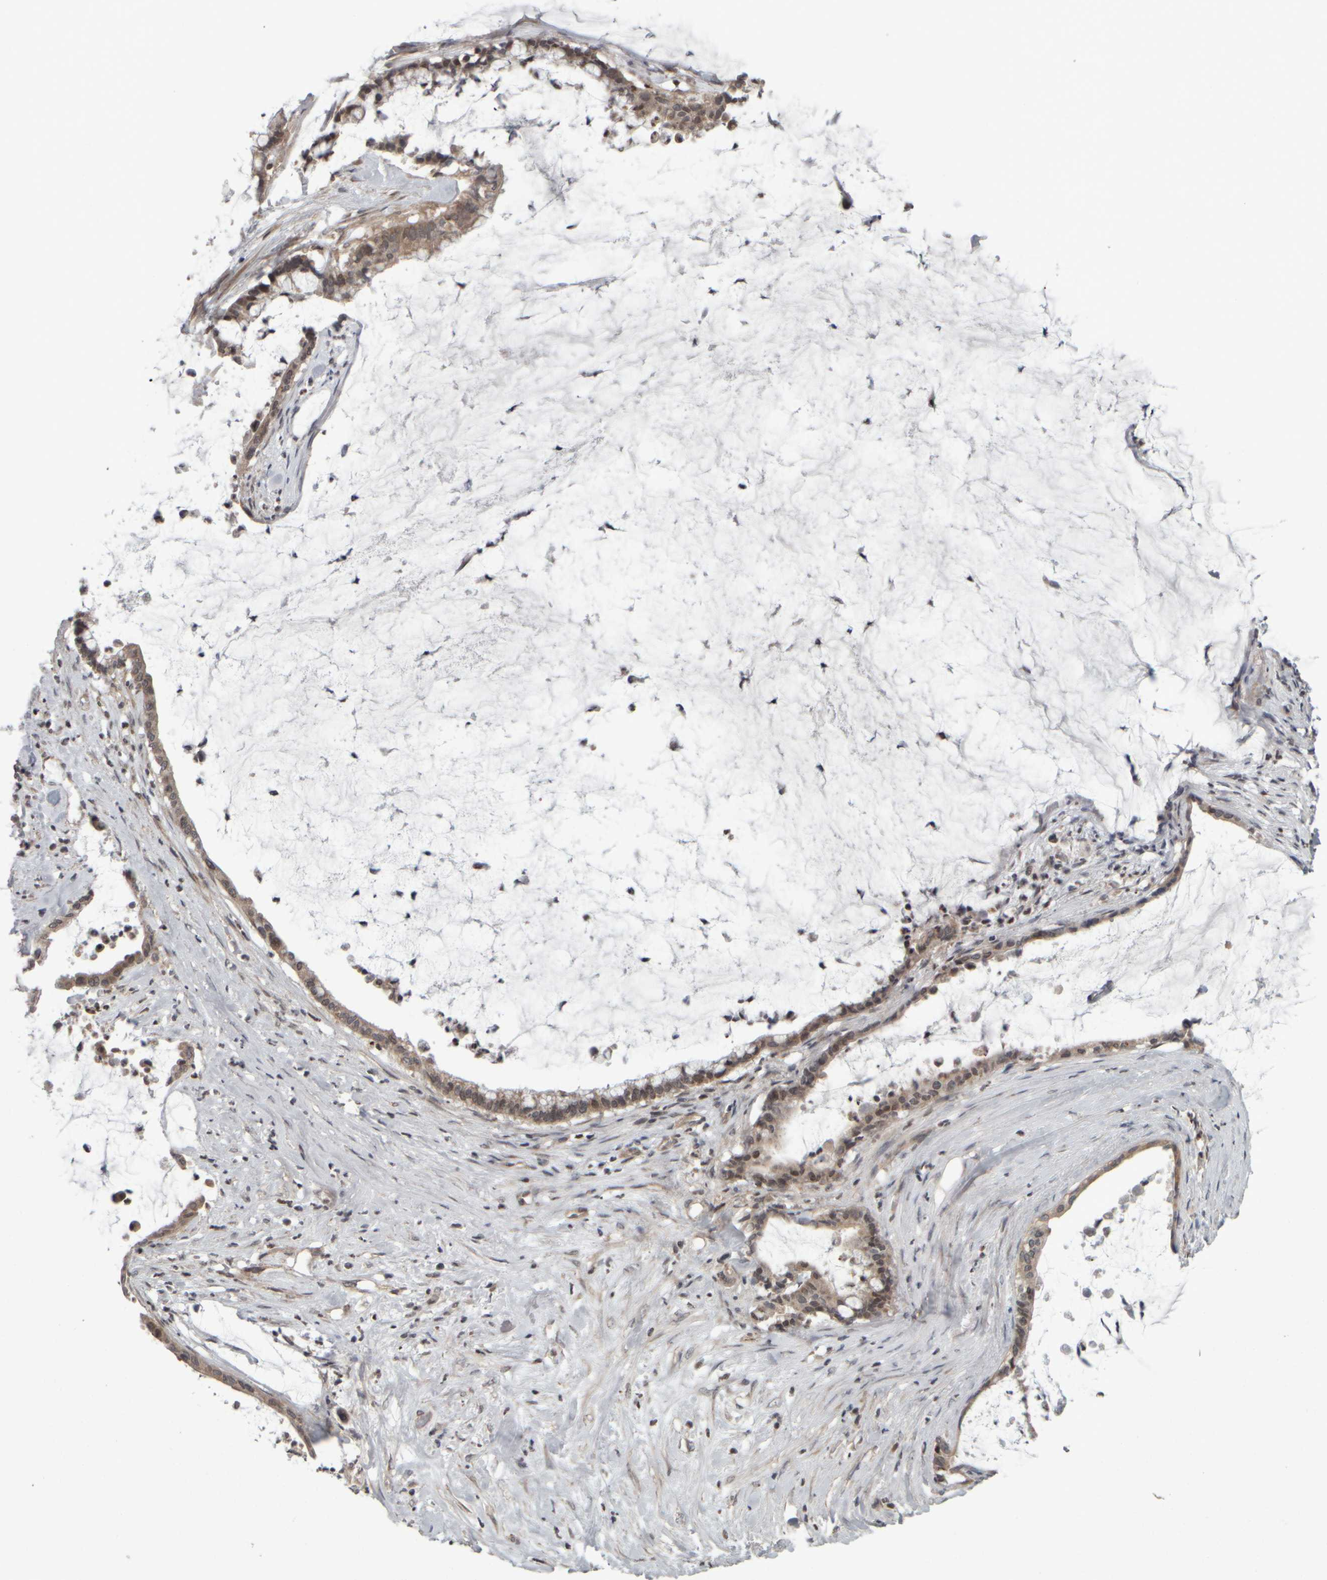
{"staining": {"intensity": "moderate", "quantity": ">75%", "location": "cytoplasmic/membranous"}, "tissue": "pancreatic cancer", "cell_type": "Tumor cells", "image_type": "cancer", "snomed": [{"axis": "morphology", "description": "Adenocarcinoma, NOS"}, {"axis": "topography", "description": "Pancreas"}], "caption": "Pancreatic adenocarcinoma was stained to show a protein in brown. There is medium levels of moderate cytoplasmic/membranous expression in about >75% of tumor cells.", "gene": "CWC27", "patient": {"sex": "male", "age": 41}}